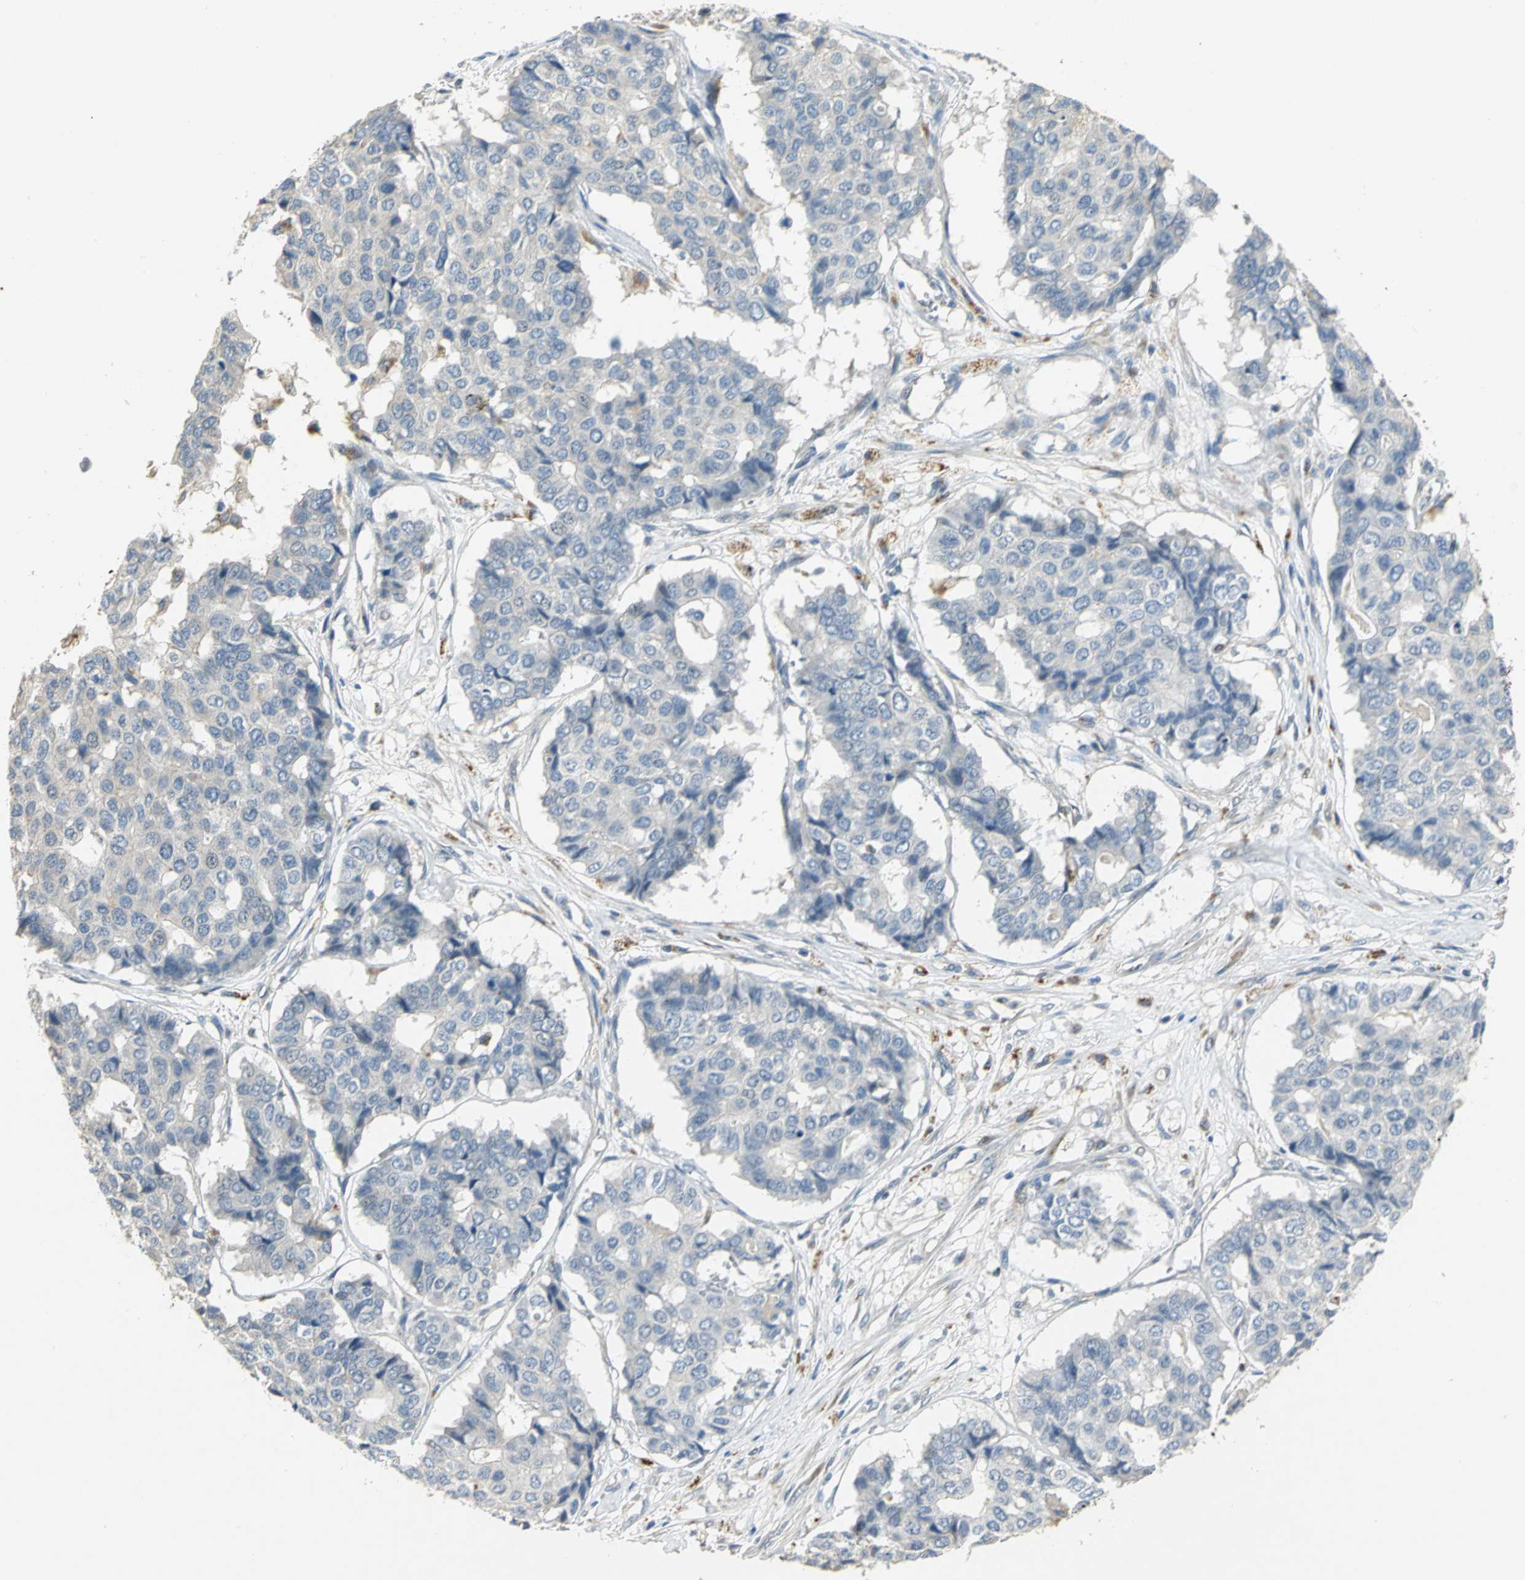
{"staining": {"intensity": "negative", "quantity": "none", "location": "none"}, "tissue": "pancreatic cancer", "cell_type": "Tumor cells", "image_type": "cancer", "snomed": [{"axis": "morphology", "description": "Adenocarcinoma, NOS"}, {"axis": "topography", "description": "Pancreas"}], "caption": "This is an immunohistochemistry photomicrograph of human pancreatic cancer. There is no staining in tumor cells.", "gene": "IL17RB", "patient": {"sex": "male", "age": 50}}